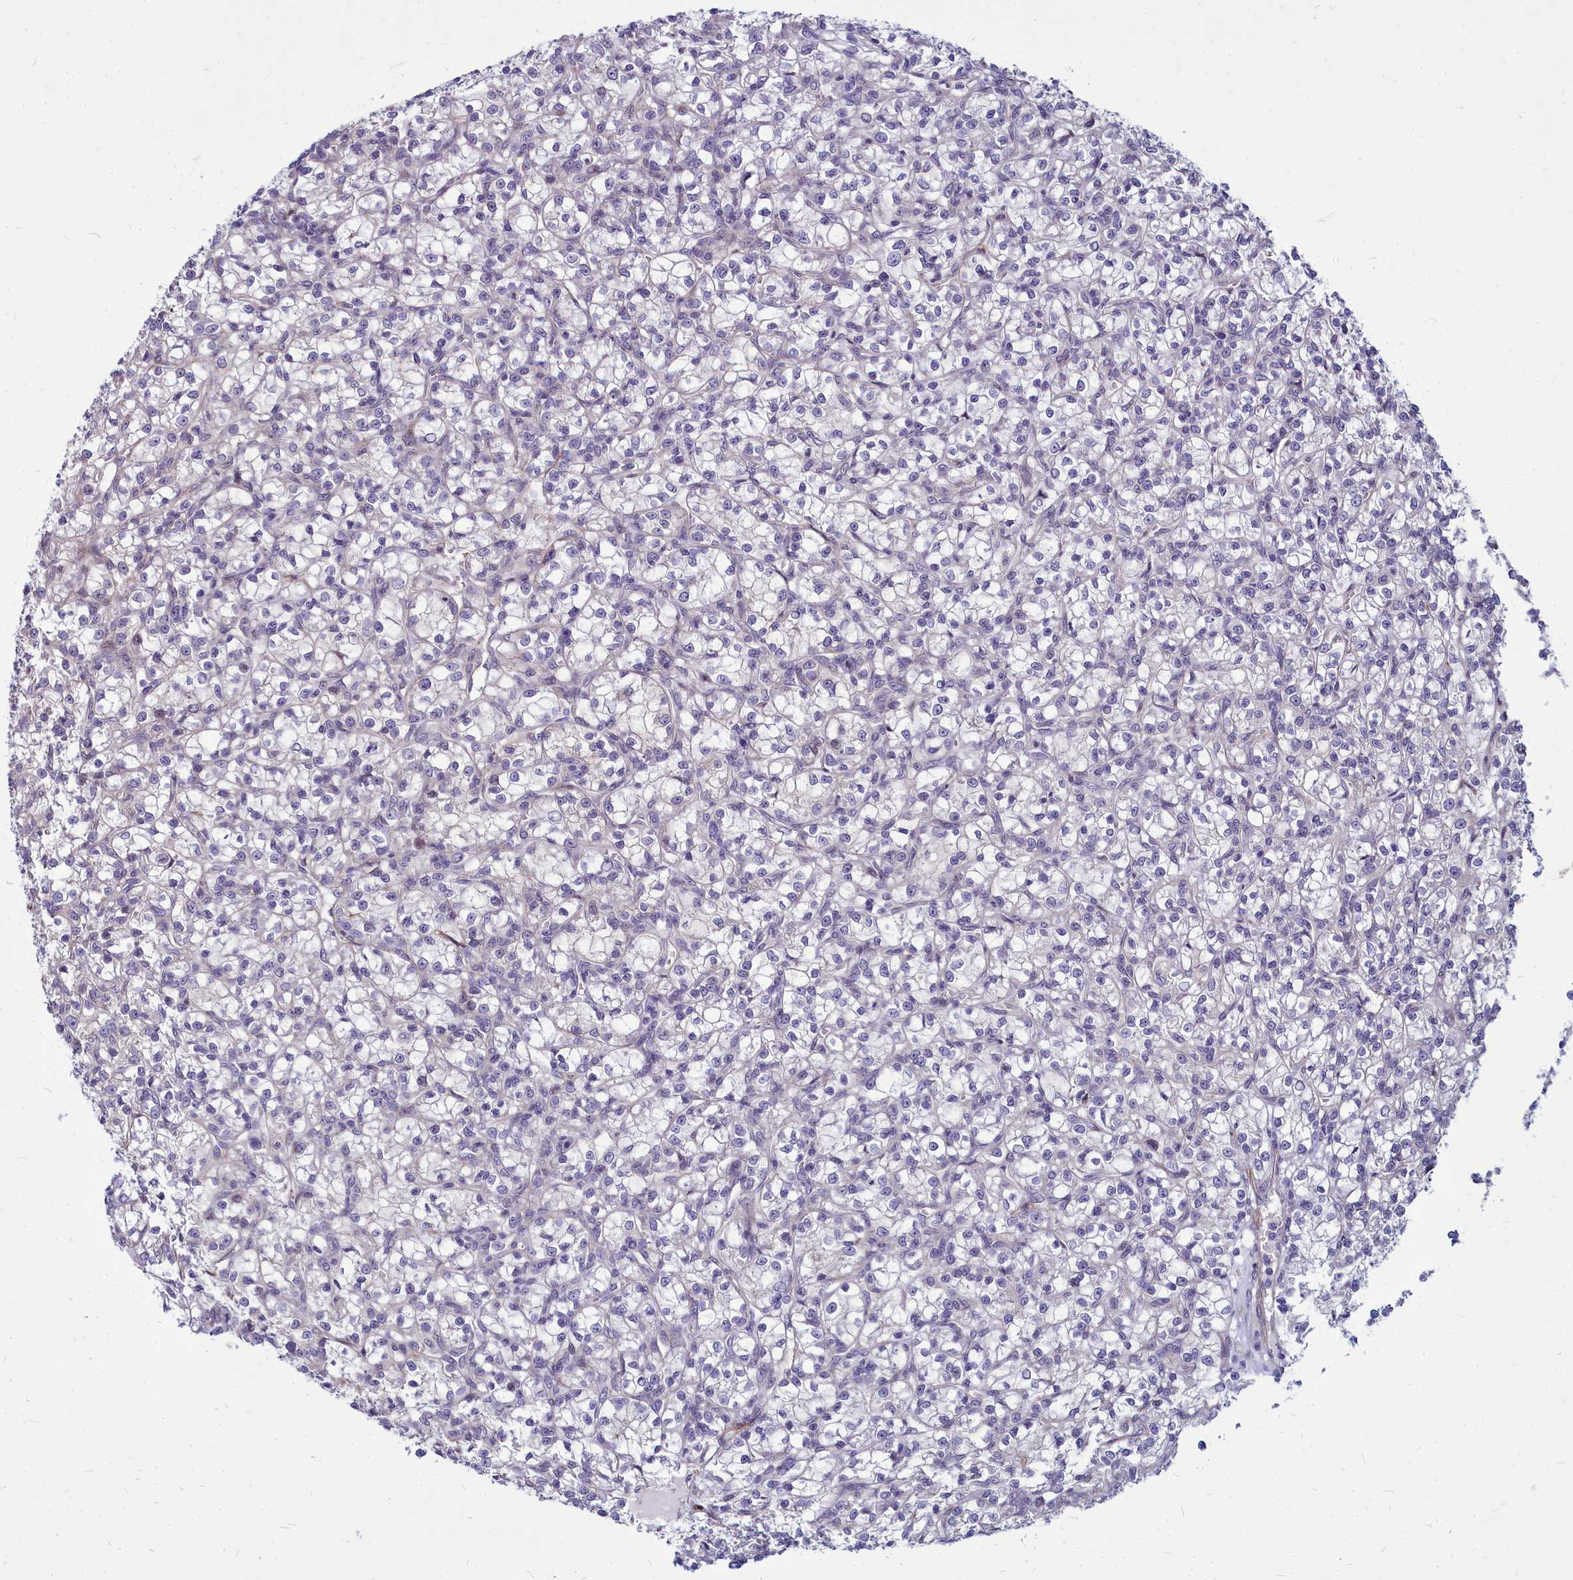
{"staining": {"intensity": "negative", "quantity": "none", "location": "none"}, "tissue": "renal cancer", "cell_type": "Tumor cells", "image_type": "cancer", "snomed": [{"axis": "morphology", "description": "Adenocarcinoma, NOS"}, {"axis": "topography", "description": "Kidney"}], "caption": "Immunohistochemistry (IHC) histopathology image of neoplastic tissue: adenocarcinoma (renal) stained with DAB (3,3'-diaminobenzidine) shows no significant protein expression in tumor cells.", "gene": "TTC5", "patient": {"sex": "female", "age": 59}}